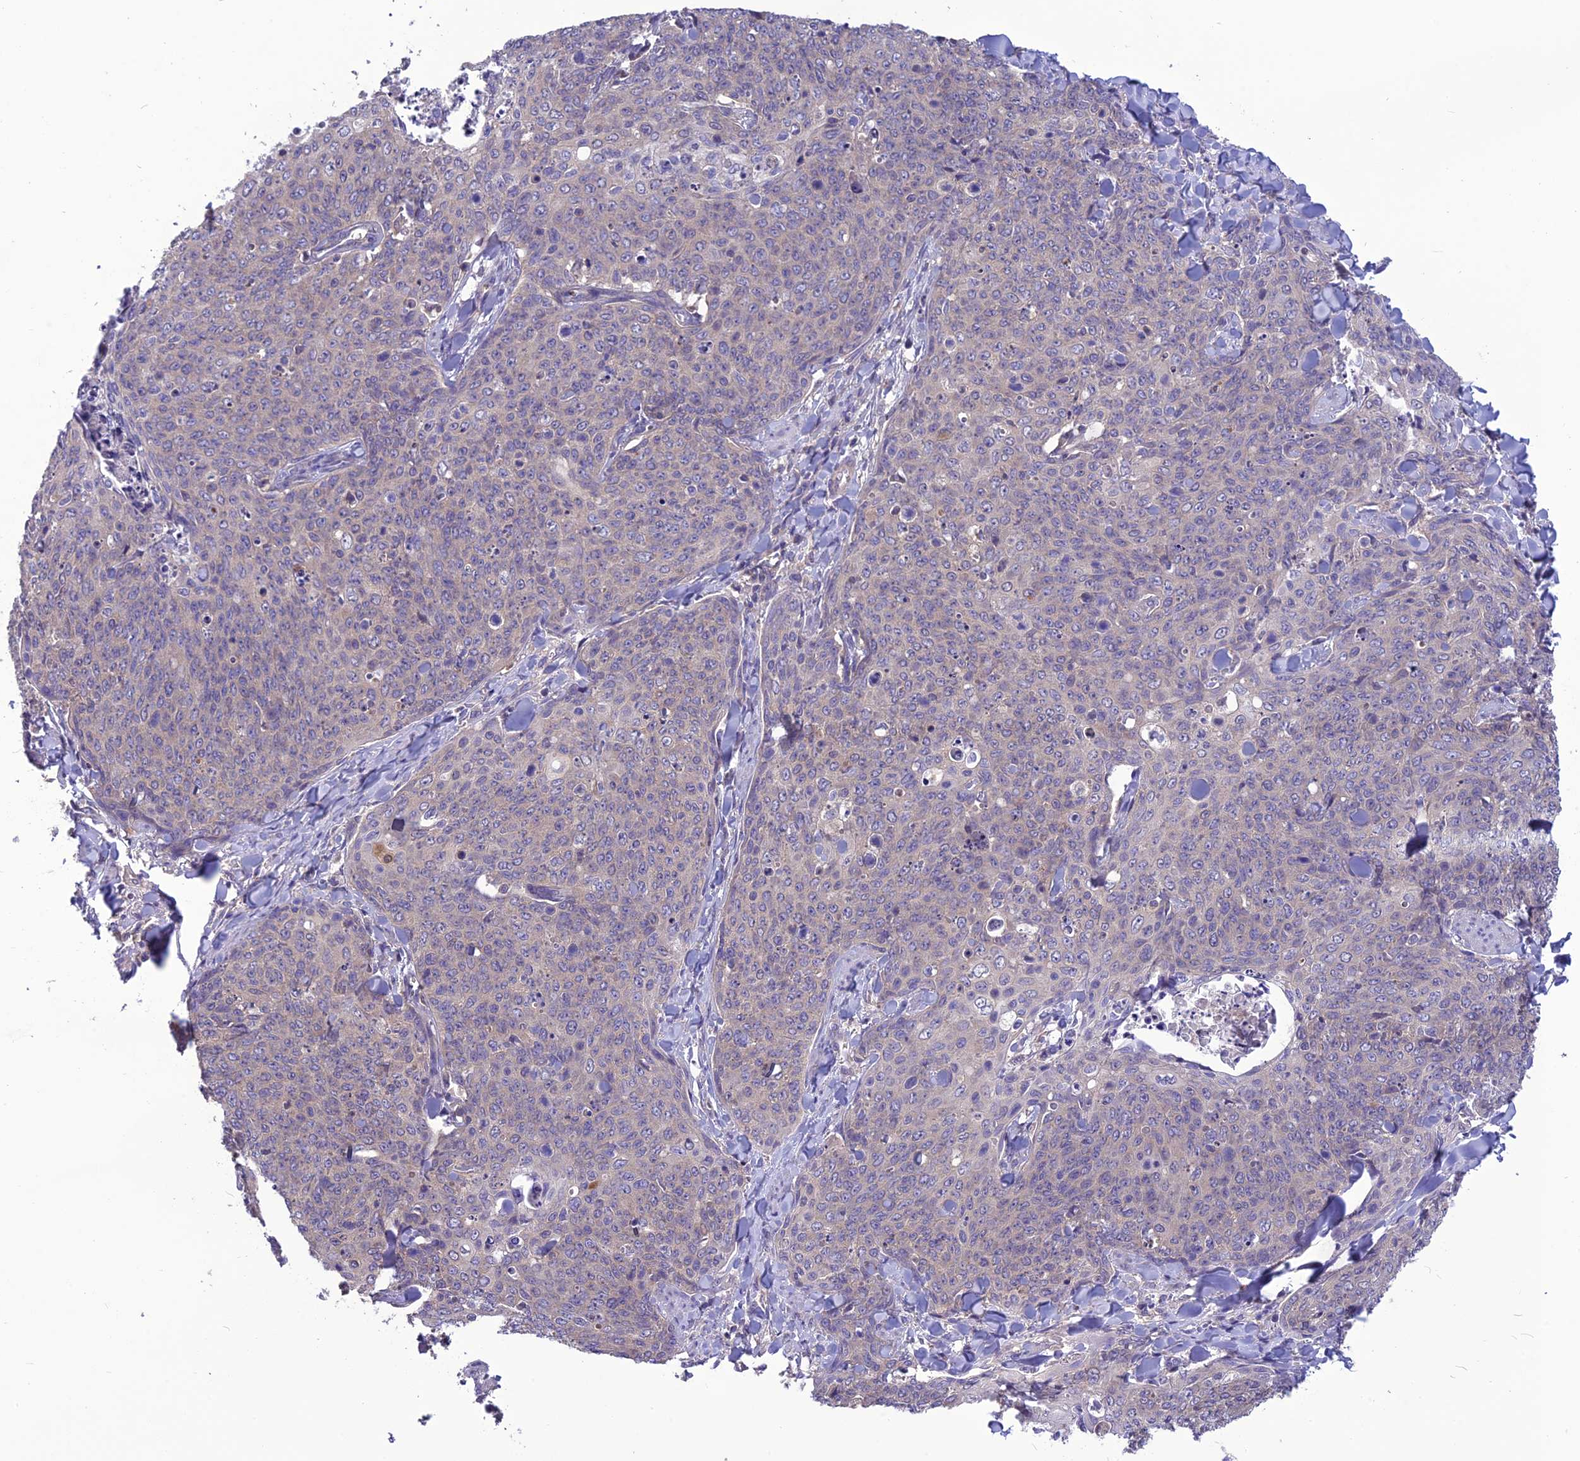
{"staining": {"intensity": "negative", "quantity": "none", "location": "none"}, "tissue": "skin cancer", "cell_type": "Tumor cells", "image_type": "cancer", "snomed": [{"axis": "morphology", "description": "Squamous cell carcinoma, NOS"}, {"axis": "topography", "description": "Skin"}, {"axis": "topography", "description": "Vulva"}], "caption": "This is an immunohistochemistry (IHC) histopathology image of skin cancer. There is no positivity in tumor cells.", "gene": "PSMF1", "patient": {"sex": "female", "age": 85}}